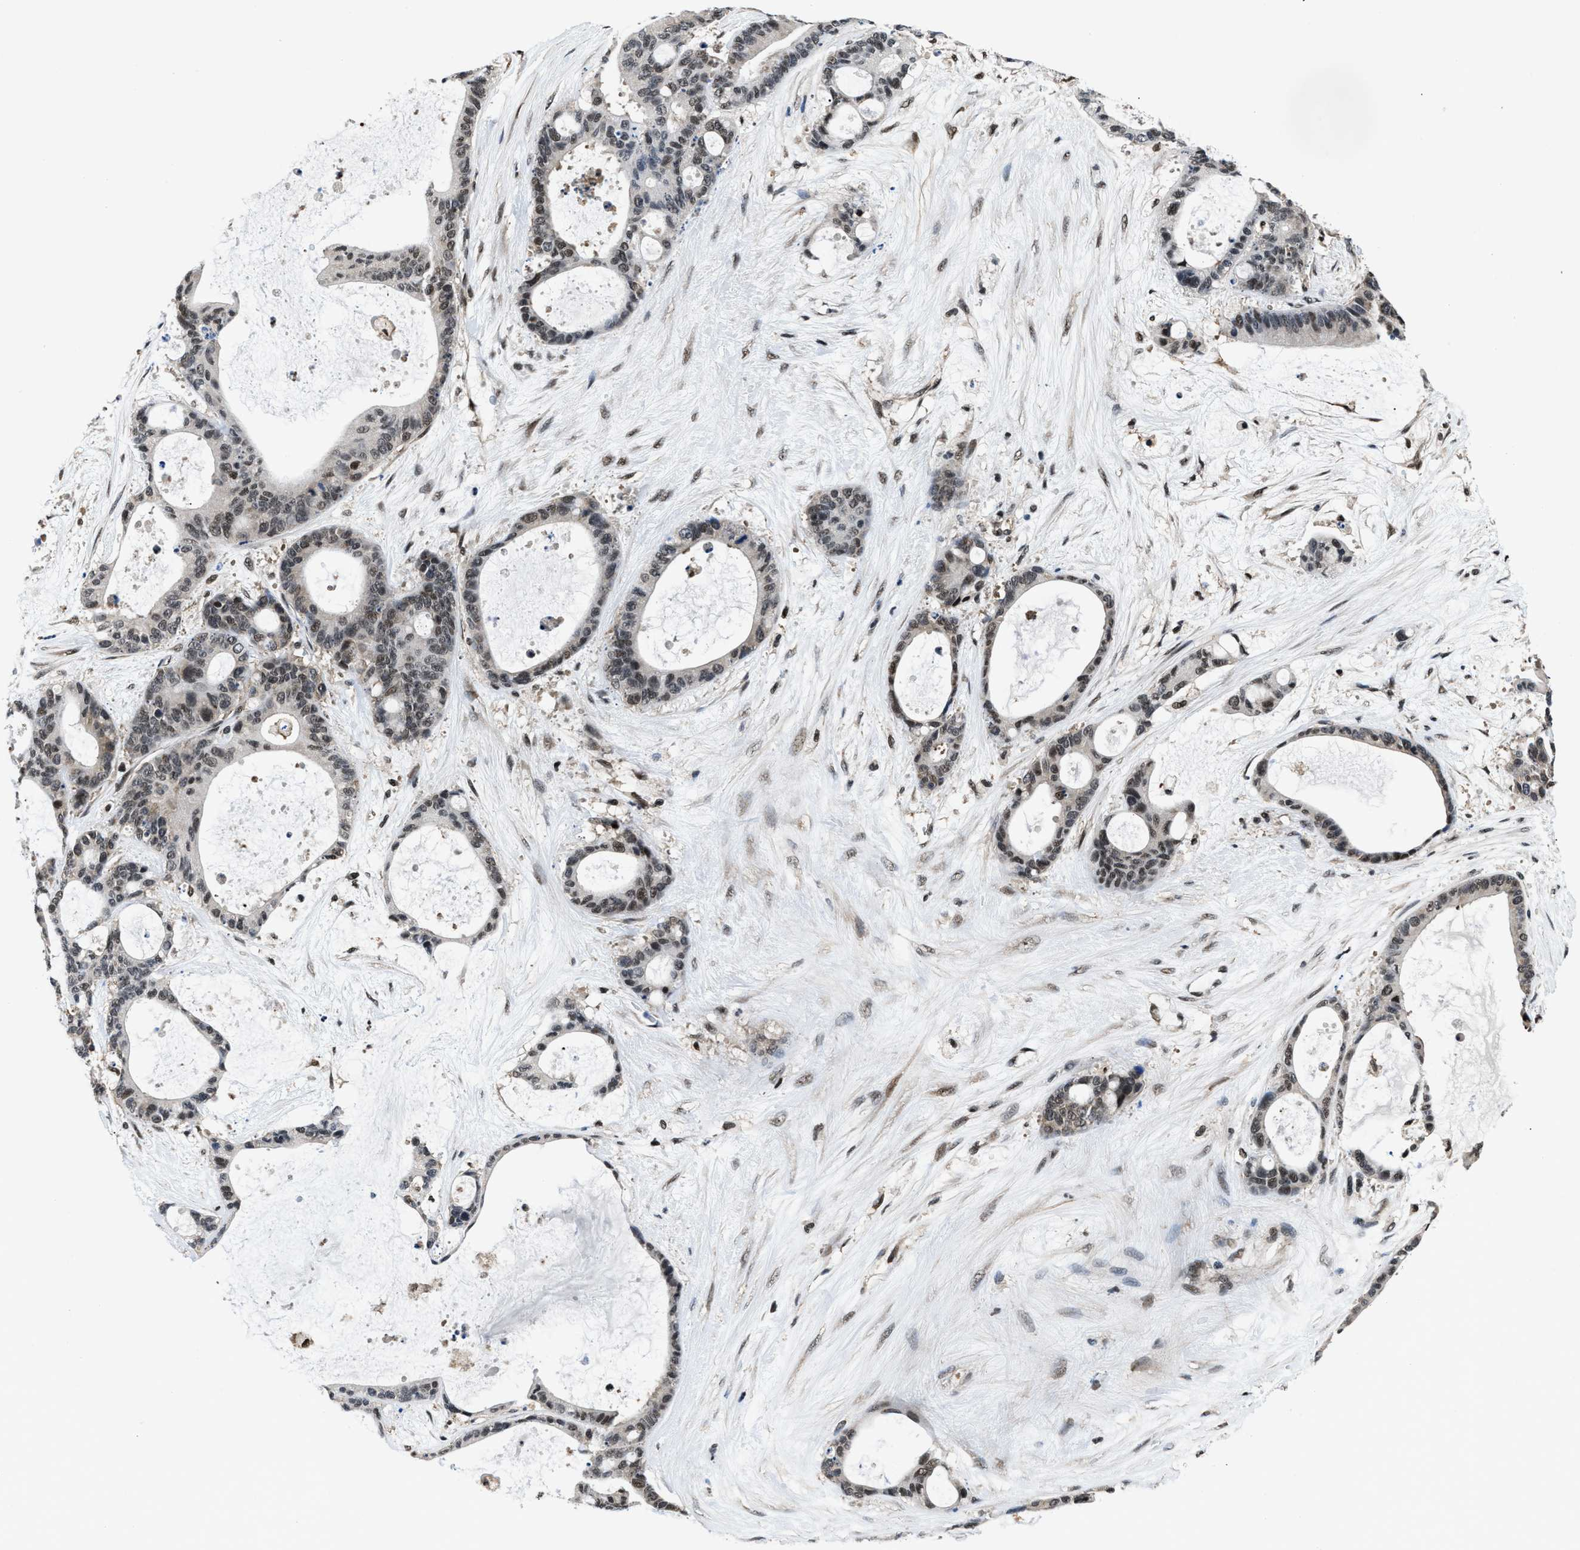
{"staining": {"intensity": "moderate", "quantity": "25%-75%", "location": "nuclear"}, "tissue": "liver cancer", "cell_type": "Tumor cells", "image_type": "cancer", "snomed": [{"axis": "morphology", "description": "Cholangiocarcinoma"}, {"axis": "topography", "description": "Liver"}], "caption": "Protein analysis of liver cholangiocarcinoma tissue displays moderate nuclear staining in approximately 25%-75% of tumor cells.", "gene": "HNRNPH2", "patient": {"sex": "female", "age": 73}}